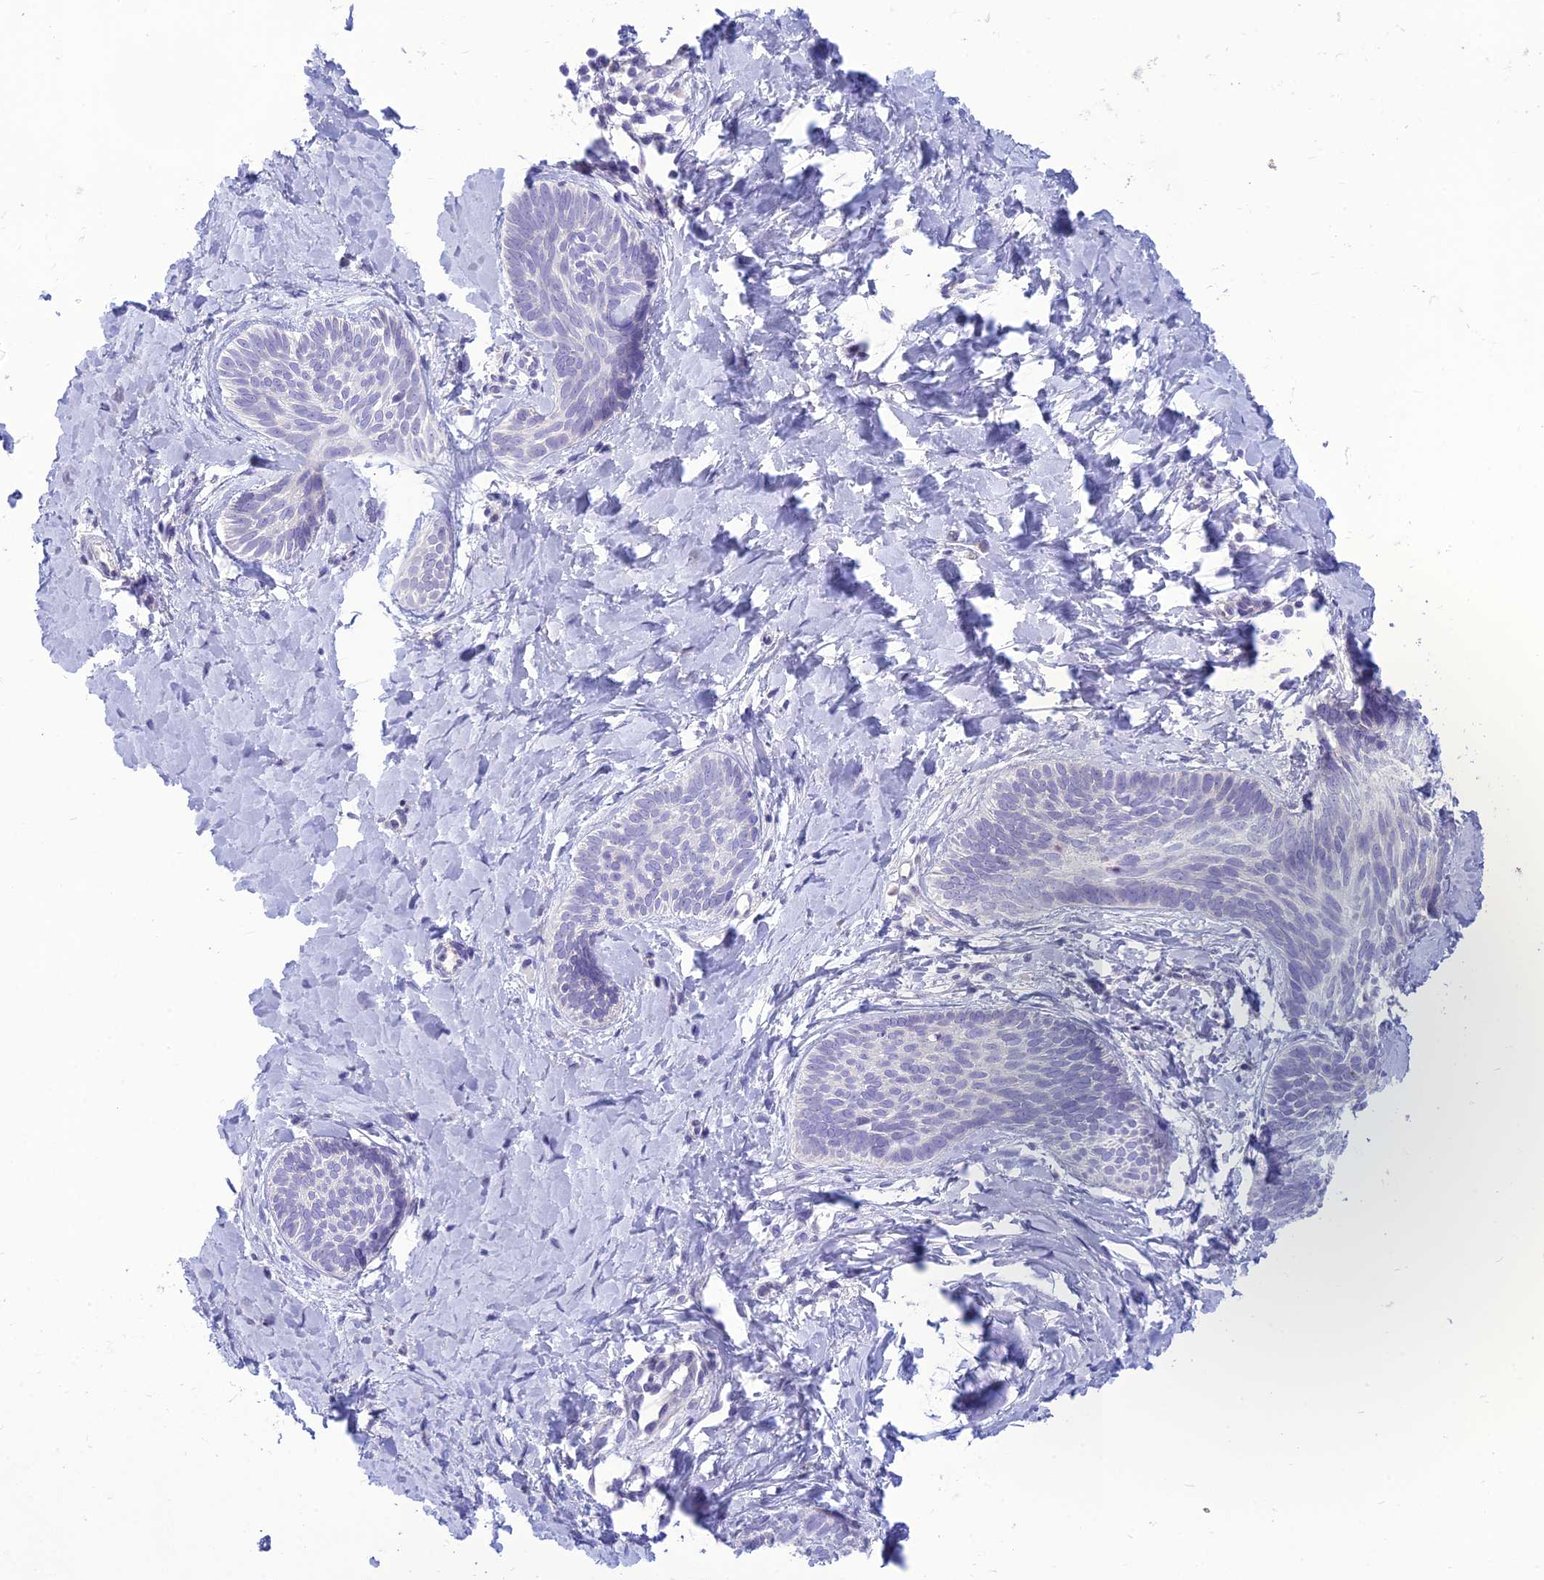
{"staining": {"intensity": "negative", "quantity": "none", "location": "none"}, "tissue": "skin cancer", "cell_type": "Tumor cells", "image_type": "cancer", "snomed": [{"axis": "morphology", "description": "Basal cell carcinoma"}, {"axis": "topography", "description": "Skin"}], "caption": "There is no significant expression in tumor cells of skin cancer (basal cell carcinoma).", "gene": "DHDH", "patient": {"sex": "female", "age": 81}}